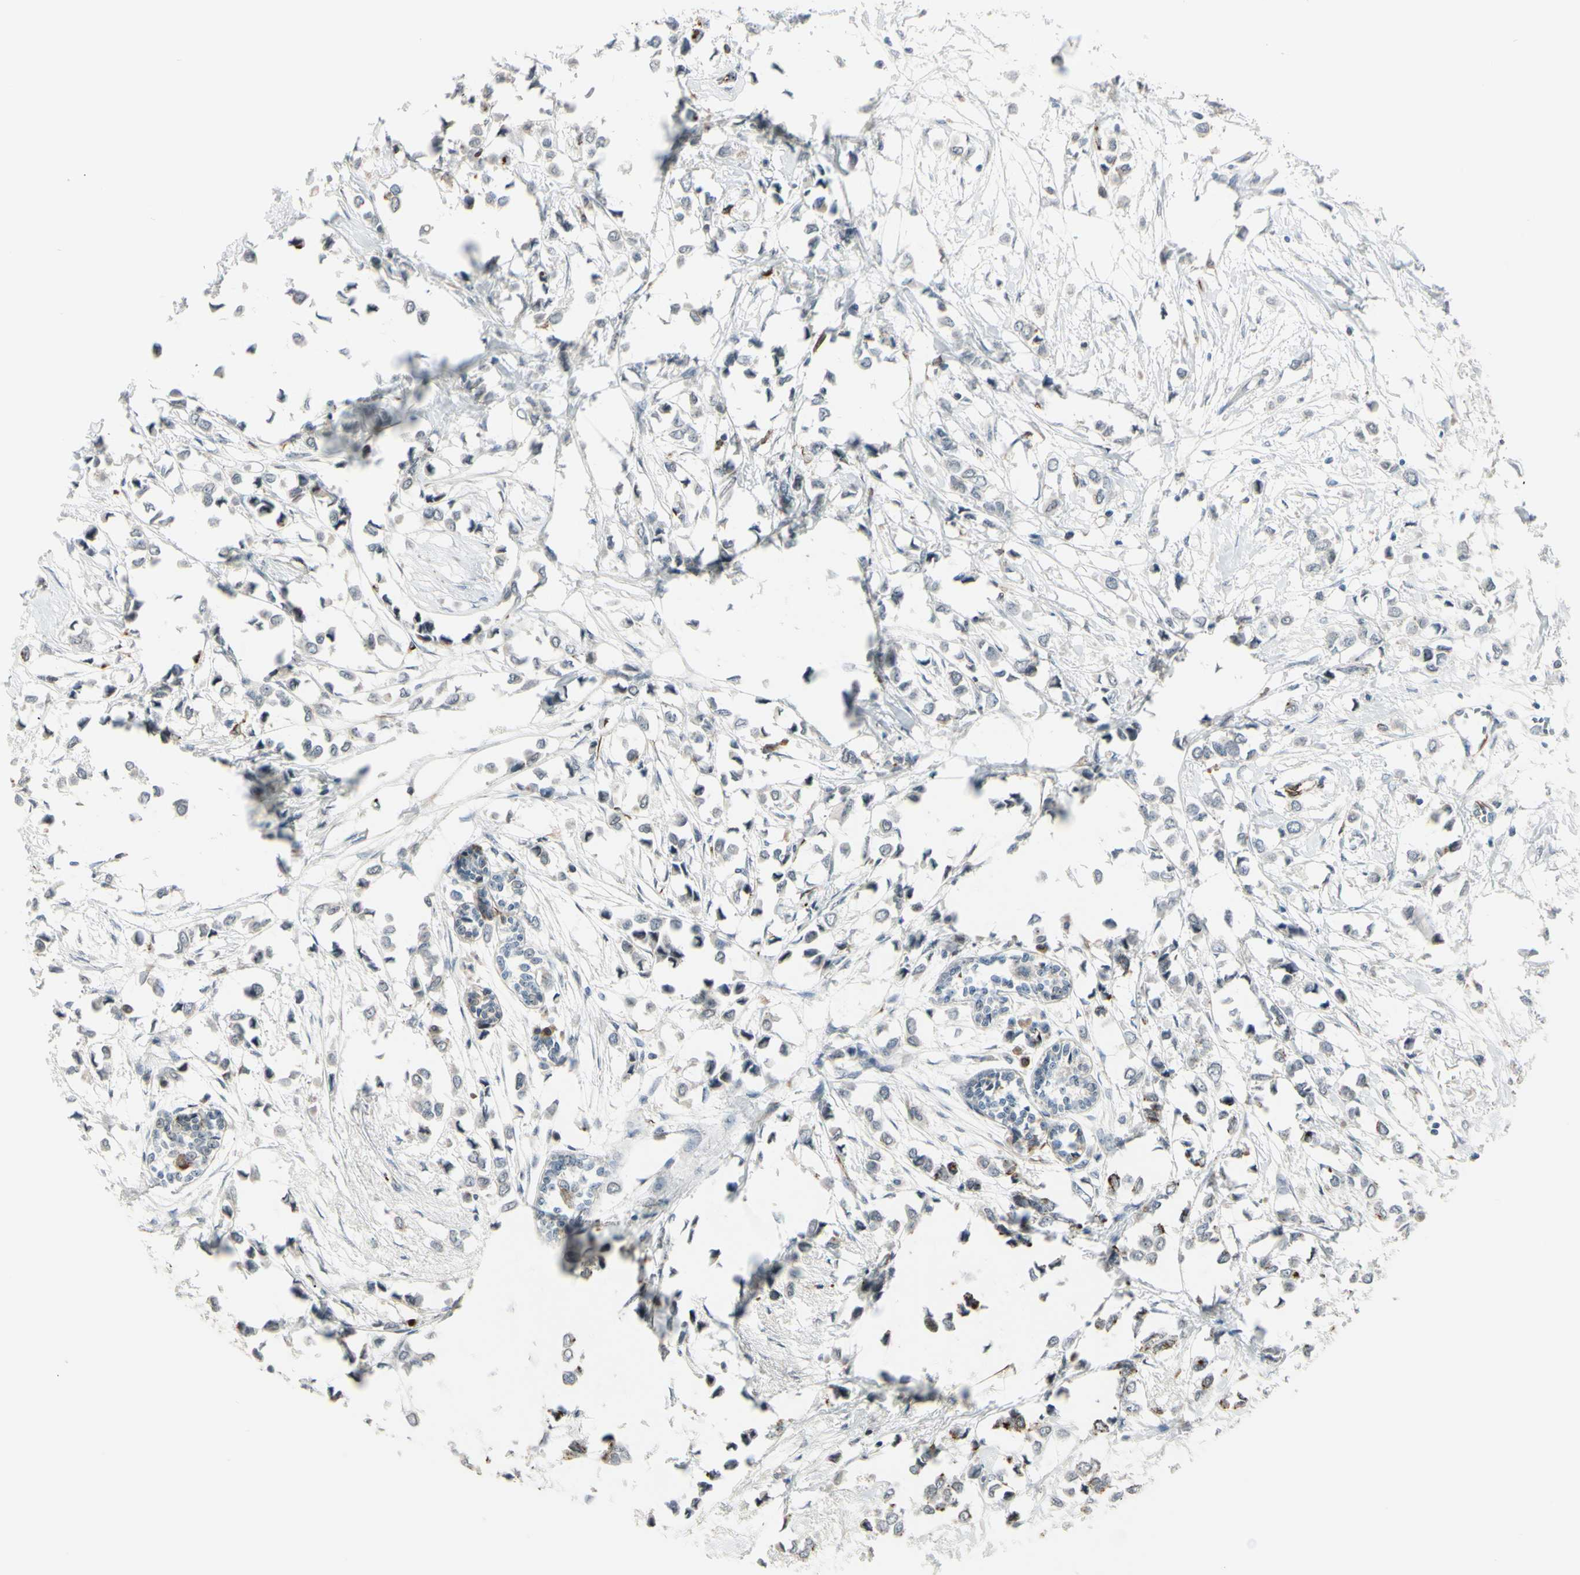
{"staining": {"intensity": "negative", "quantity": "none", "location": "none"}, "tissue": "breast cancer", "cell_type": "Tumor cells", "image_type": "cancer", "snomed": [{"axis": "morphology", "description": "Lobular carcinoma"}, {"axis": "topography", "description": "Breast"}], "caption": "A histopathology image of lobular carcinoma (breast) stained for a protein exhibits no brown staining in tumor cells. (Brightfield microscopy of DAB immunohistochemistry at high magnification).", "gene": "FGFR2", "patient": {"sex": "female", "age": 51}}